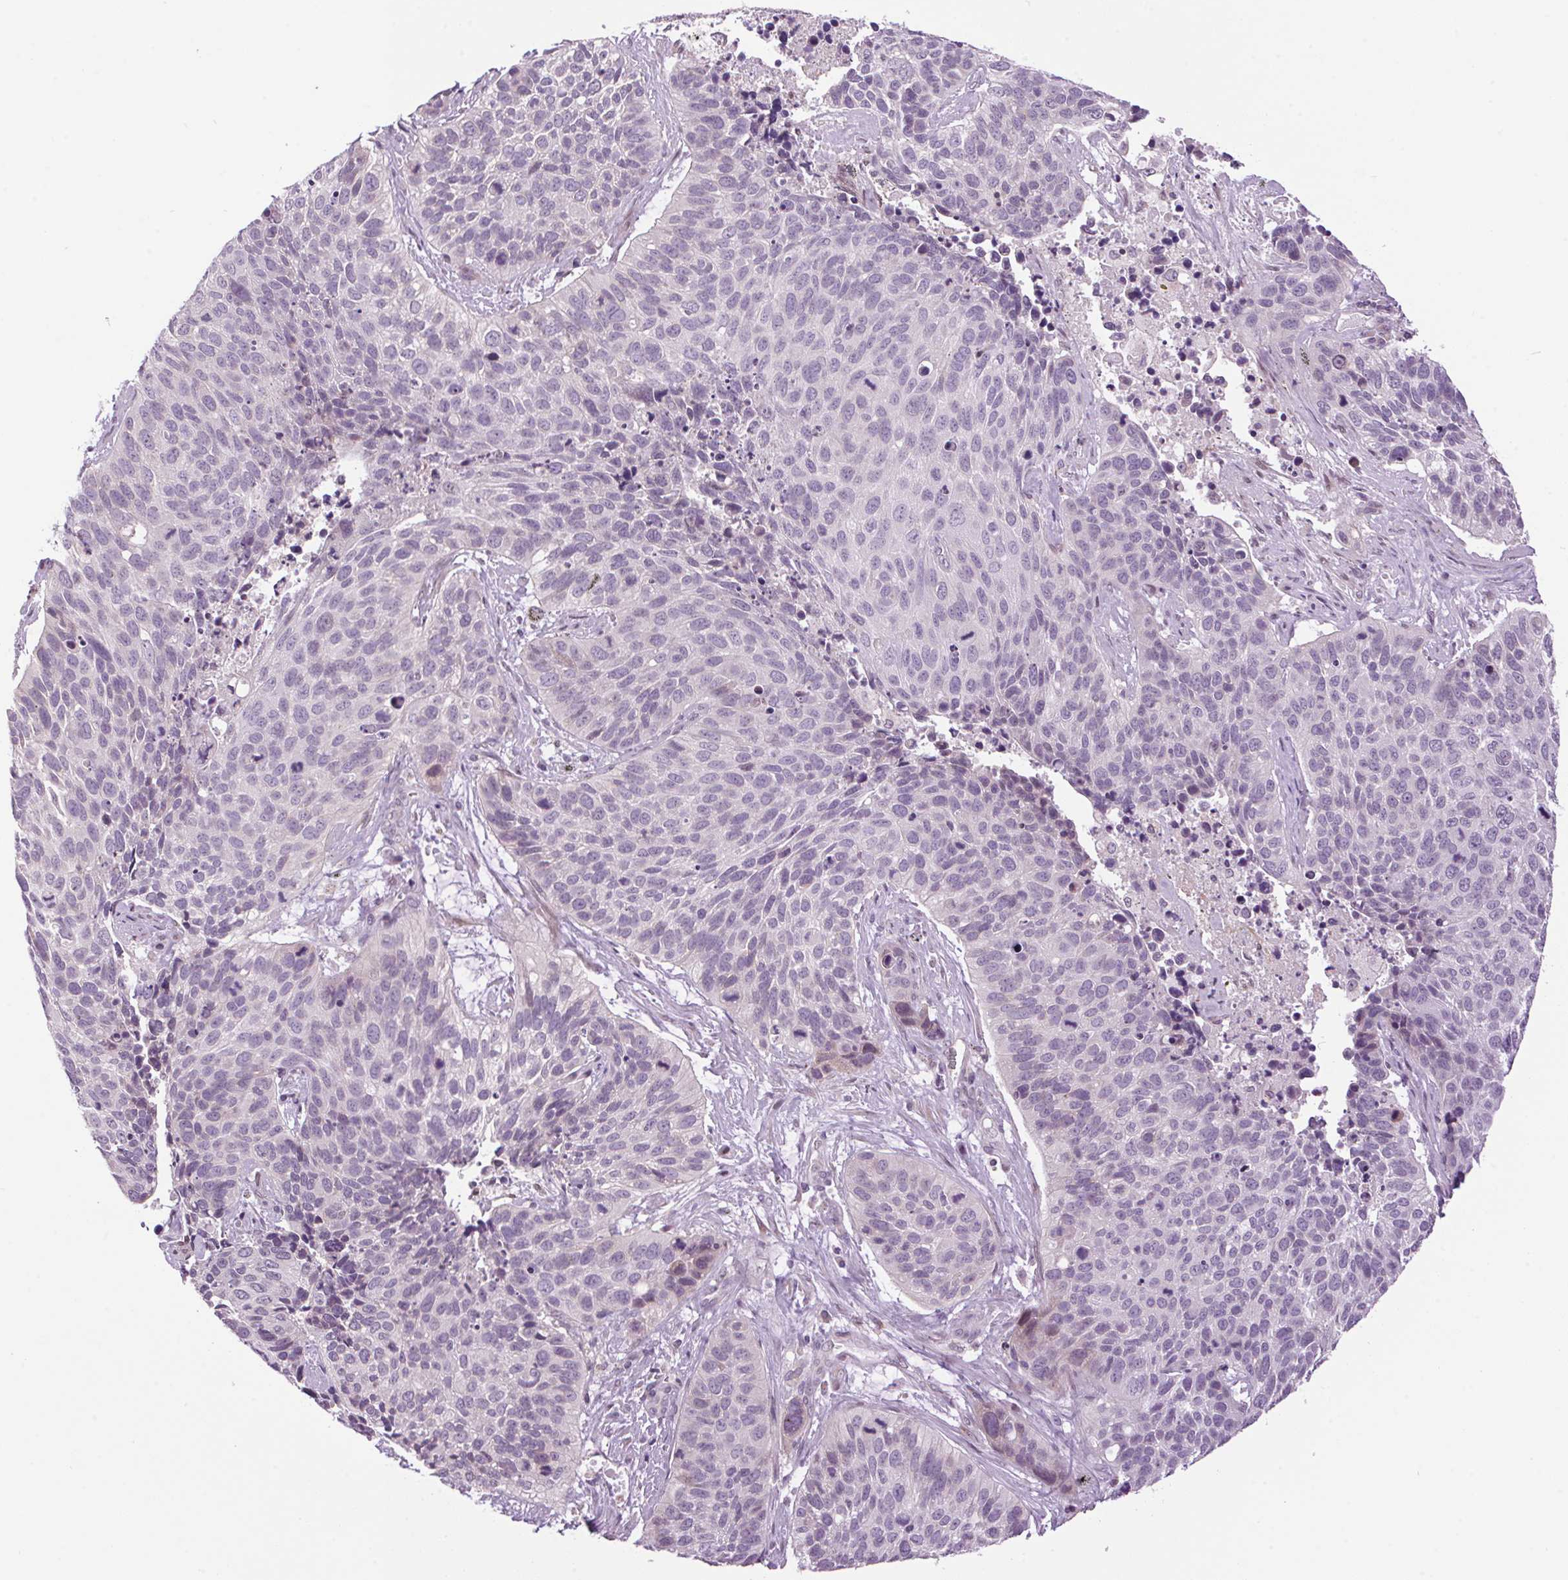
{"staining": {"intensity": "negative", "quantity": "none", "location": "none"}, "tissue": "lung cancer", "cell_type": "Tumor cells", "image_type": "cancer", "snomed": [{"axis": "morphology", "description": "Squamous cell carcinoma, NOS"}, {"axis": "topography", "description": "Lung"}], "caption": "Histopathology image shows no significant protein staining in tumor cells of lung cancer.", "gene": "SMIM13", "patient": {"sex": "male", "age": 62}}